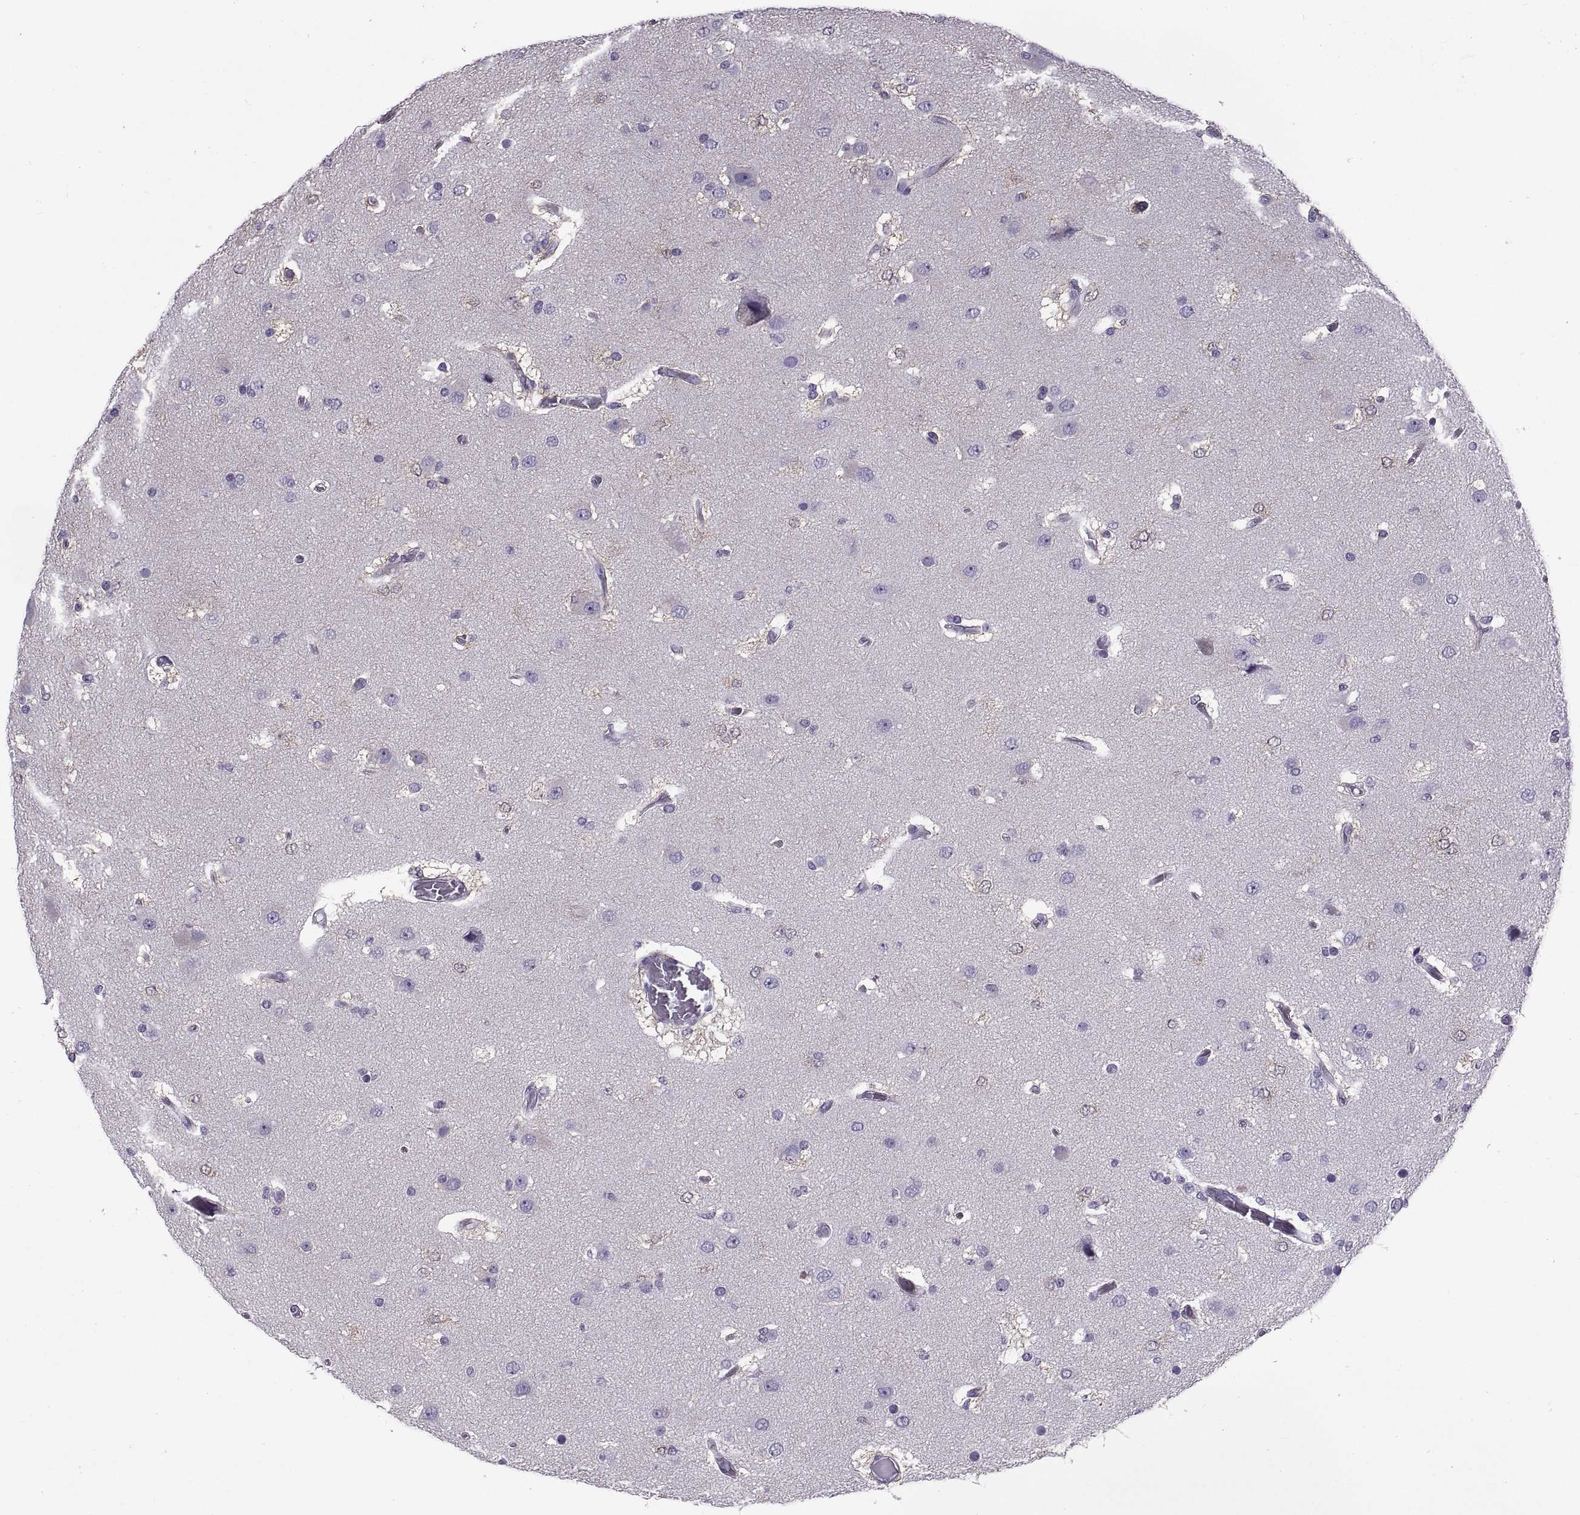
{"staining": {"intensity": "negative", "quantity": "none", "location": "none"}, "tissue": "glioma", "cell_type": "Tumor cells", "image_type": "cancer", "snomed": [{"axis": "morphology", "description": "Glioma, malignant, High grade"}, {"axis": "topography", "description": "Brain"}], "caption": "Protein analysis of malignant glioma (high-grade) displays no significant staining in tumor cells.", "gene": "RLBP1", "patient": {"sex": "female", "age": 63}}